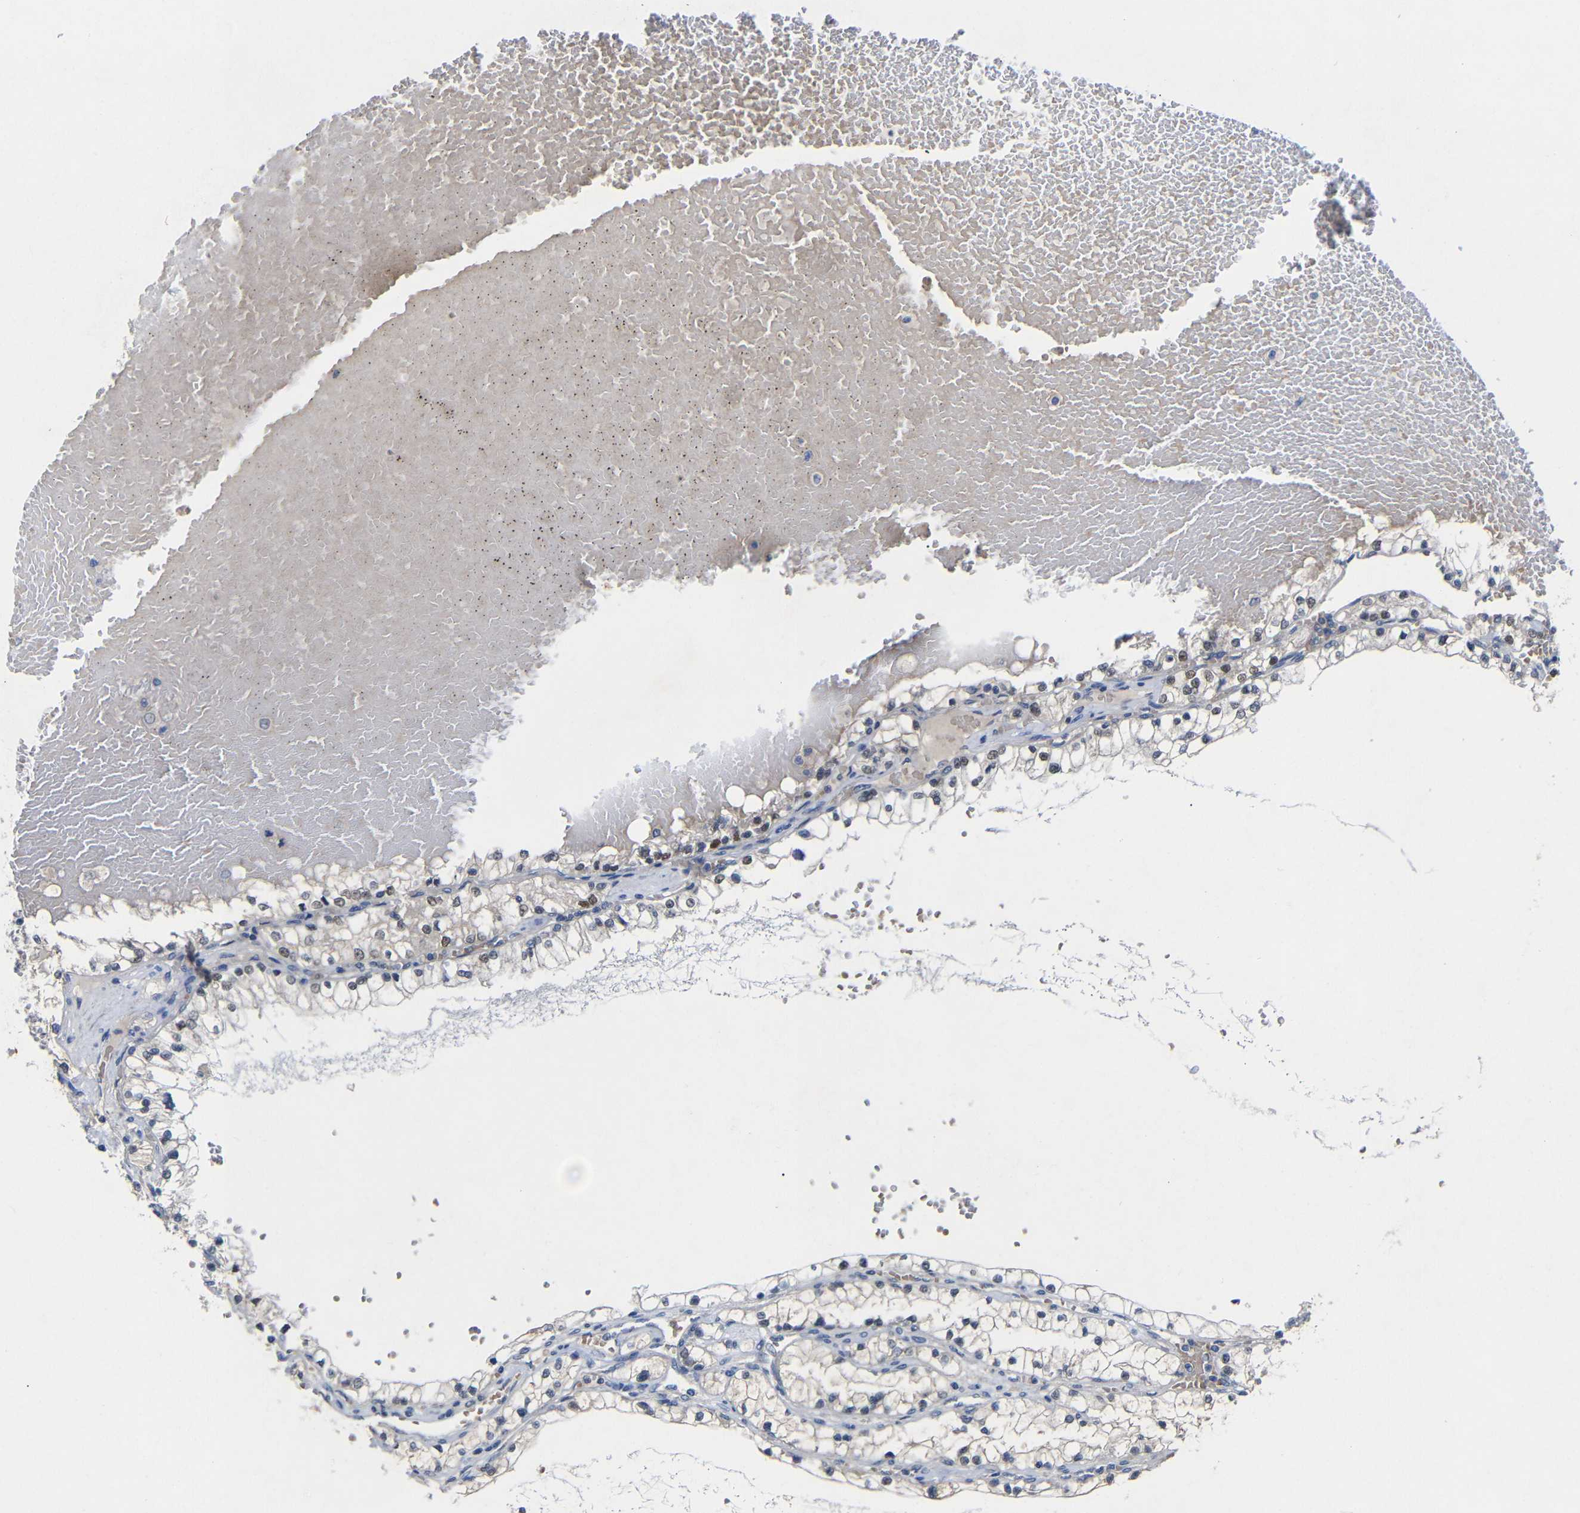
{"staining": {"intensity": "moderate", "quantity": "<25%", "location": "nuclear"}, "tissue": "renal cancer", "cell_type": "Tumor cells", "image_type": "cancer", "snomed": [{"axis": "morphology", "description": "Adenocarcinoma, NOS"}, {"axis": "topography", "description": "Kidney"}], "caption": "Human renal cancer (adenocarcinoma) stained with a protein marker reveals moderate staining in tumor cells.", "gene": "HNF1A", "patient": {"sex": "male", "age": 68}}